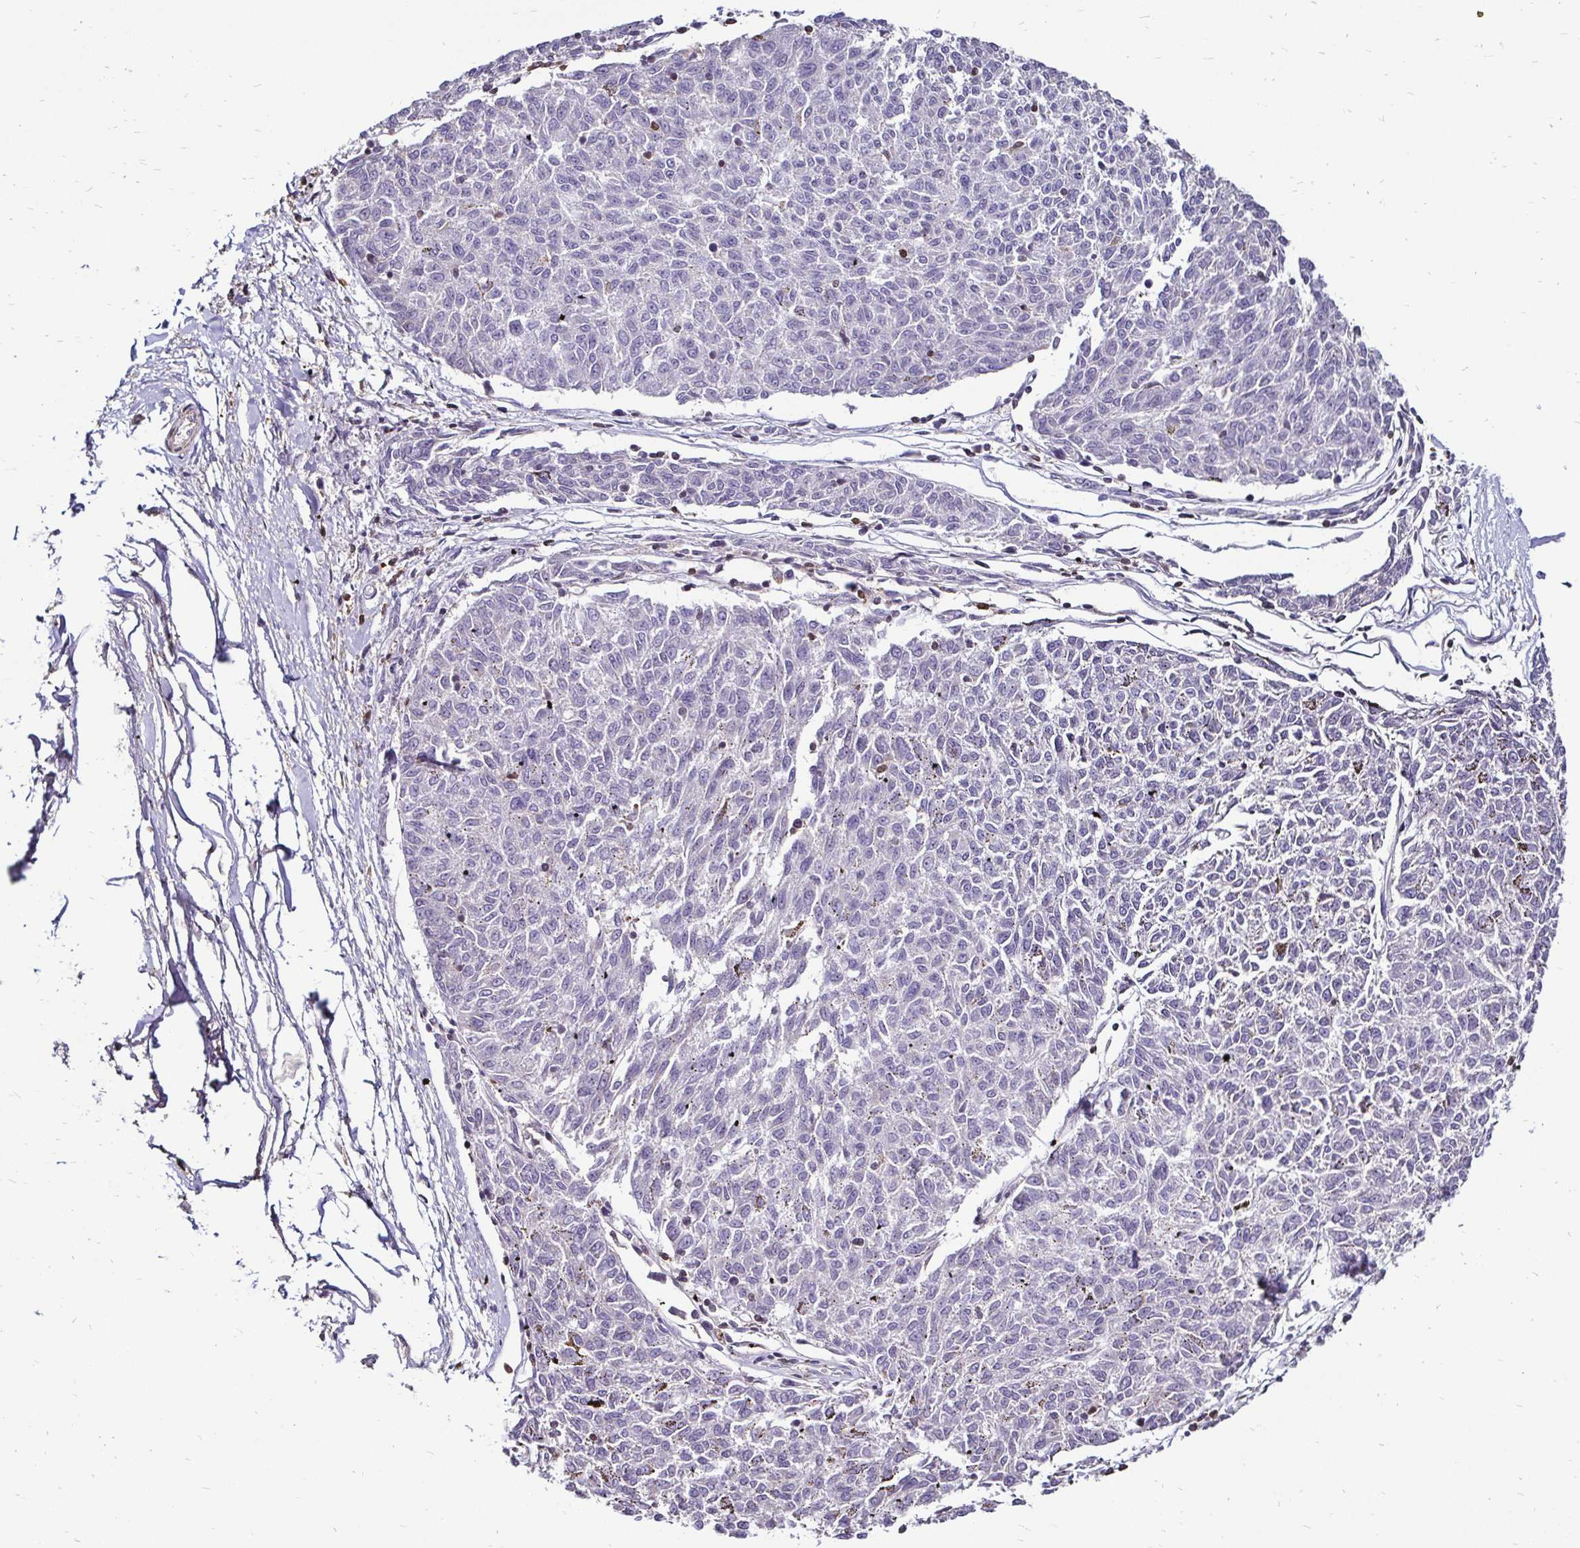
{"staining": {"intensity": "negative", "quantity": "none", "location": "none"}, "tissue": "melanoma", "cell_type": "Tumor cells", "image_type": "cancer", "snomed": [{"axis": "morphology", "description": "Malignant melanoma, NOS"}, {"axis": "topography", "description": "Skin"}], "caption": "This is an immunohistochemistry (IHC) photomicrograph of human malignant melanoma. There is no positivity in tumor cells.", "gene": "ZFP1", "patient": {"sex": "female", "age": 72}}